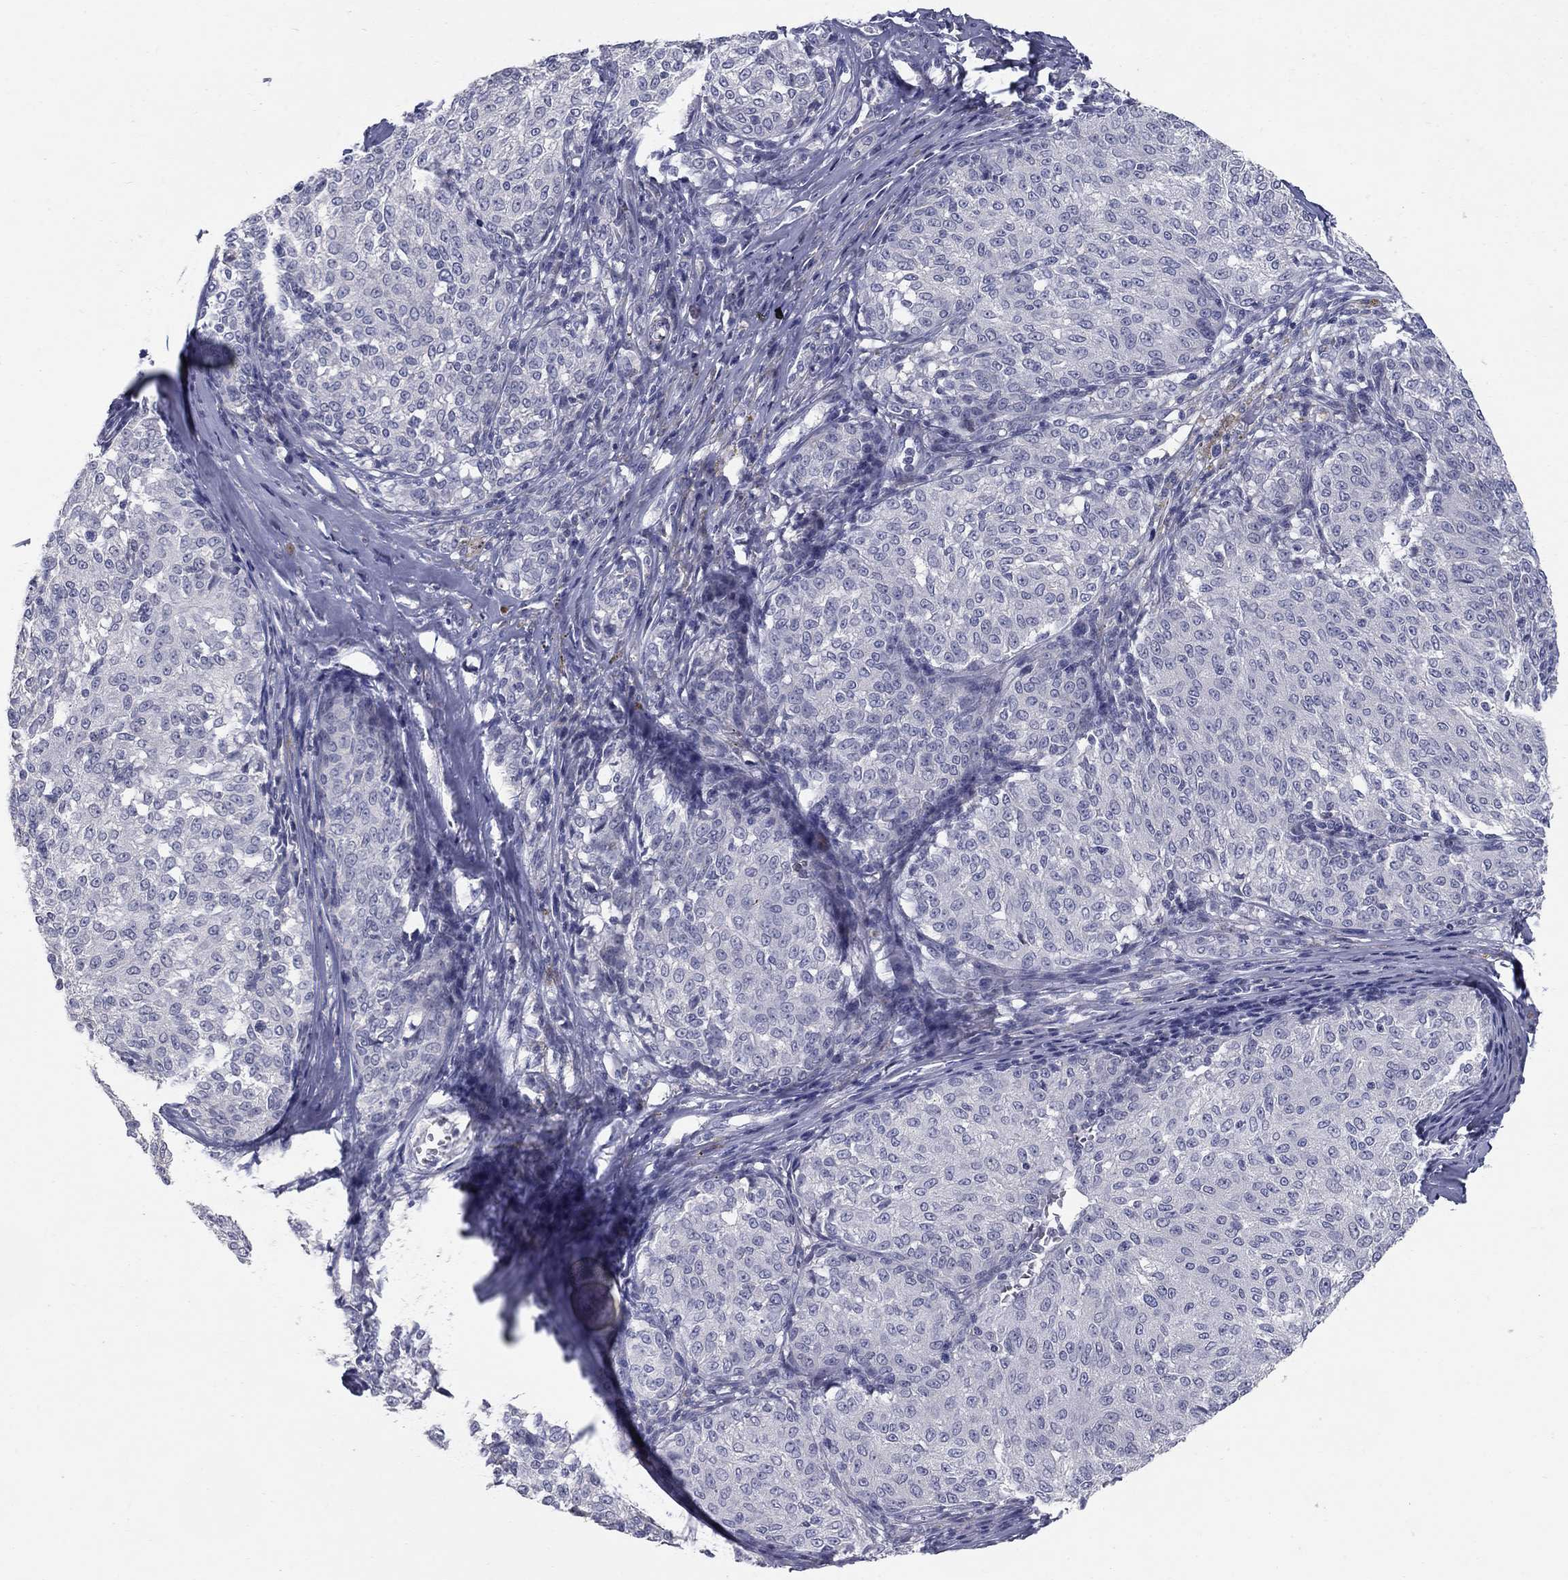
{"staining": {"intensity": "negative", "quantity": "none", "location": "none"}, "tissue": "melanoma", "cell_type": "Tumor cells", "image_type": "cancer", "snomed": [{"axis": "morphology", "description": "Malignant melanoma, NOS"}, {"axis": "topography", "description": "Skin"}], "caption": "Tumor cells show no significant positivity in melanoma.", "gene": "NTRK2", "patient": {"sex": "female", "age": 72}}